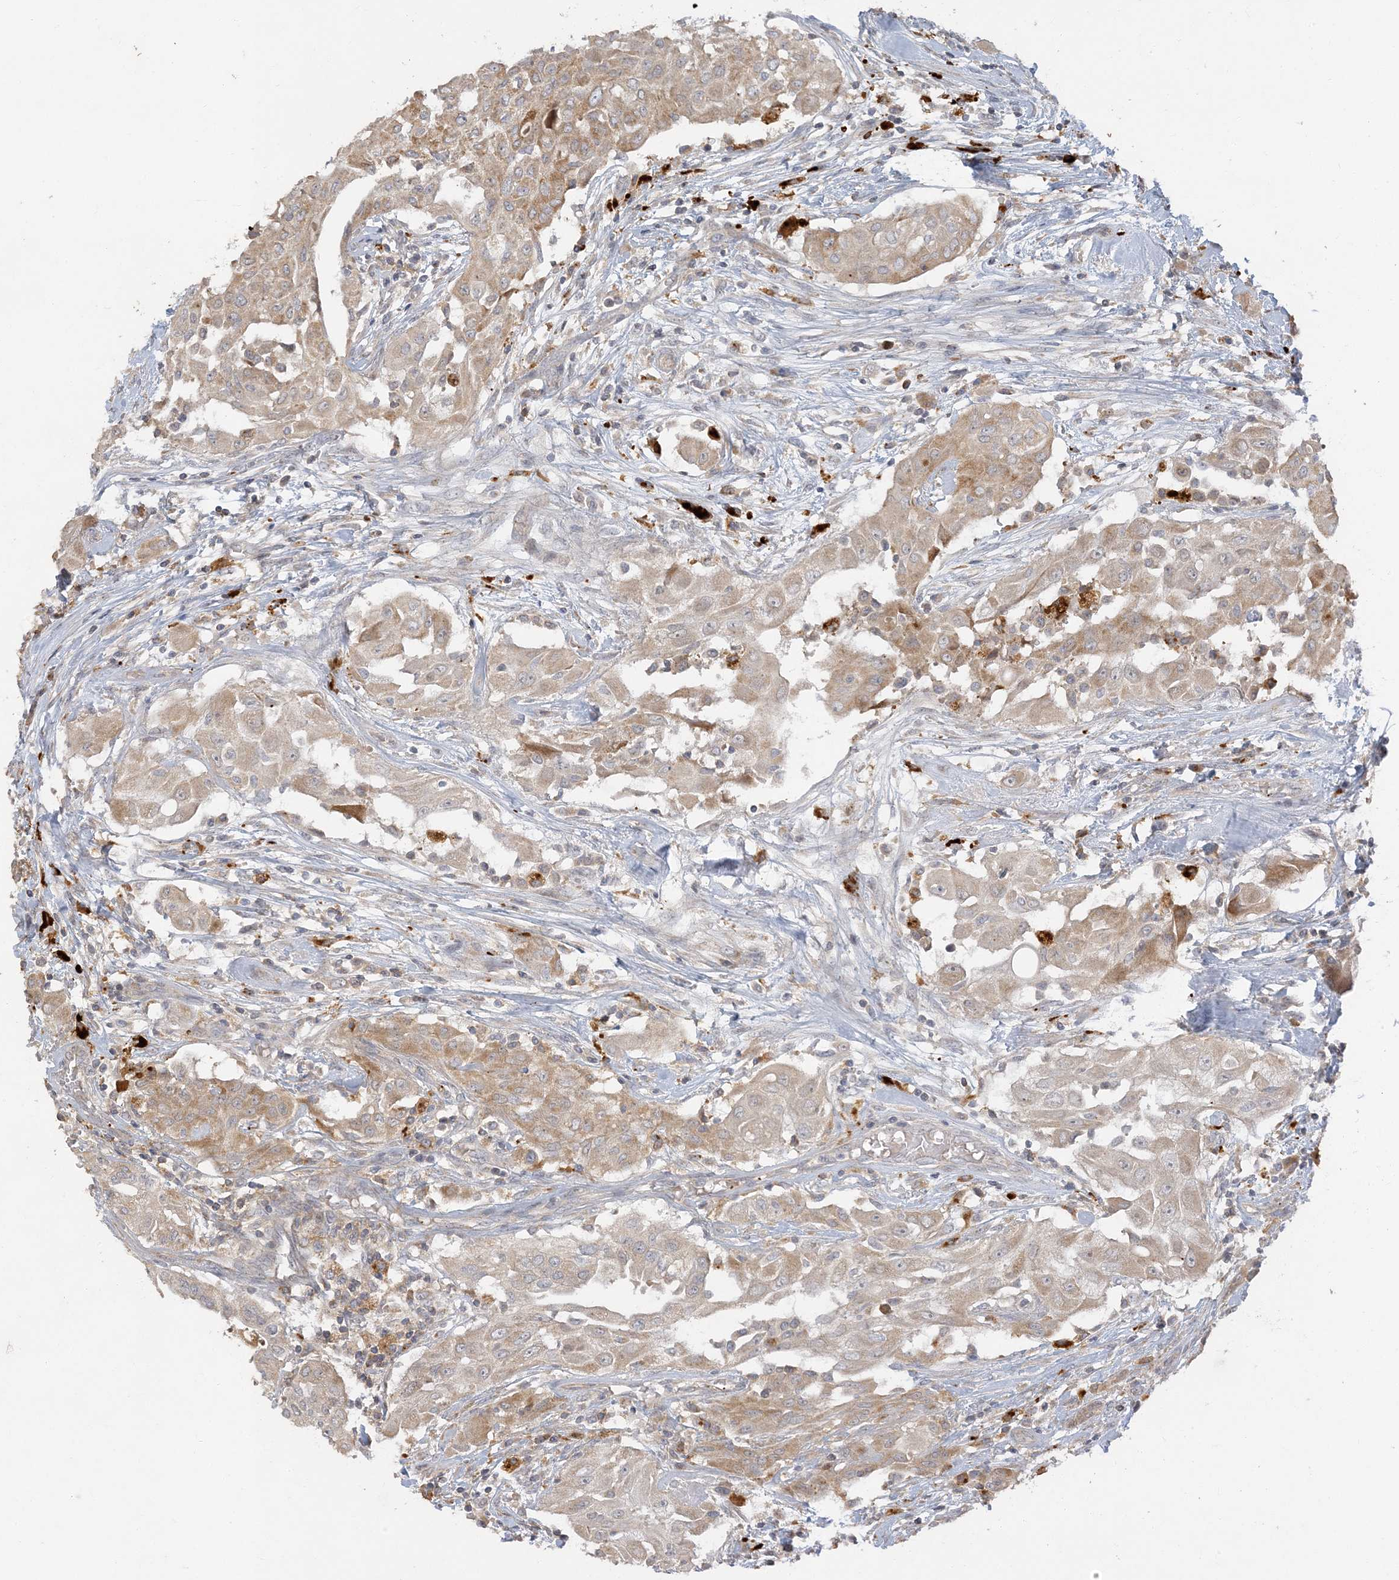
{"staining": {"intensity": "moderate", "quantity": ">75%", "location": "cytoplasmic/membranous"}, "tissue": "thyroid cancer", "cell_type": "Tumor cells", "image_type": "cancer", "snomed": [{"axis": "morphology", "description": "Papillary adenocarcinoma, NOS"}, {"axis": "topography", "description": "Thyroid gland"}], "caption": "High-power microscopy captured an immunohistochemistry histopathology image of thyroid papillary adenocarcinoma, revealing moderate cytoplasmic/membranous expression in about >75% of tumor cells. The staining was performed using DAB, with brown indicating positive protein expression. Nuclei are stained blue with hematoxylin.", "gene": "LTN1", "patient": {"sex": "female", "age": 59}}